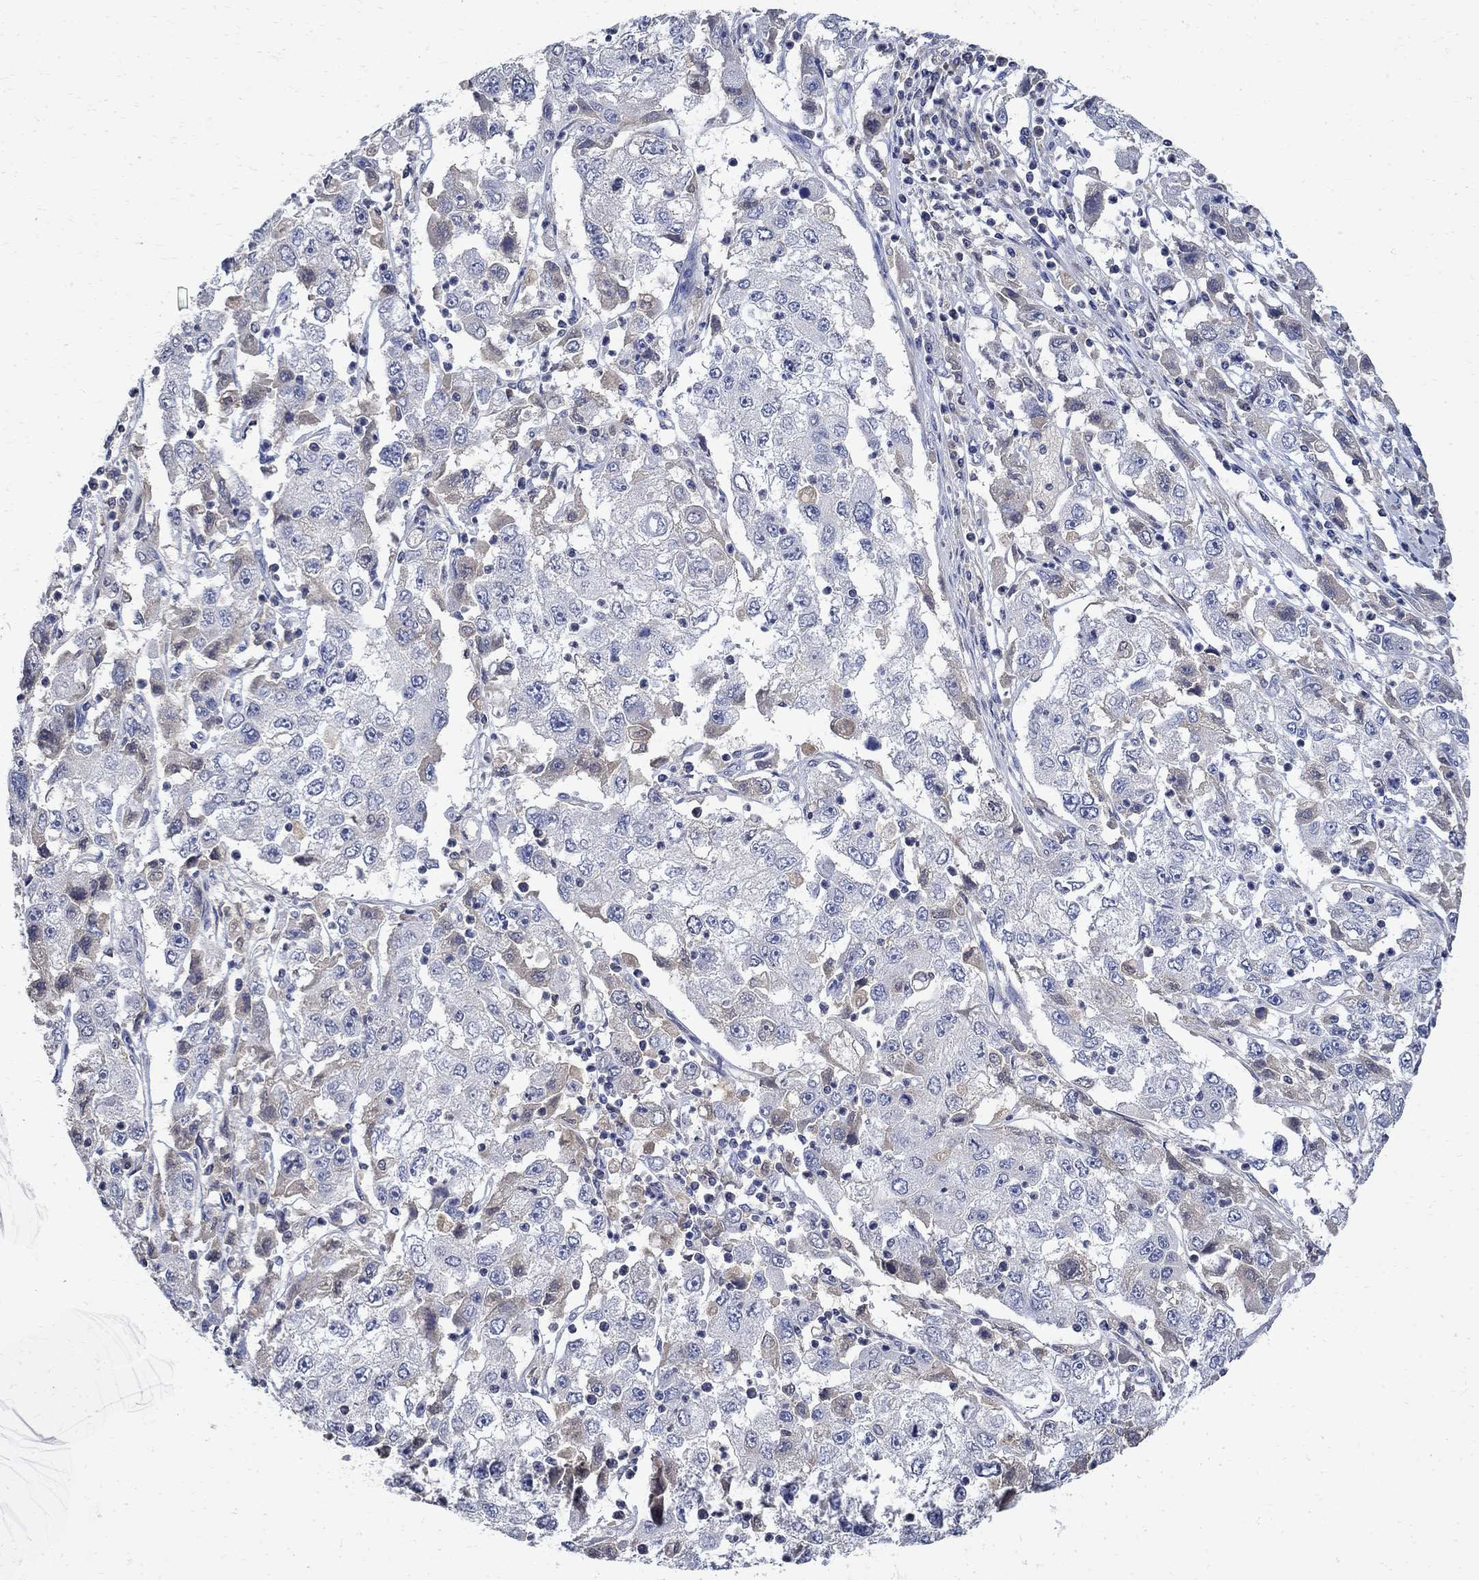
{"staining": {"intensity": "weak", "quantity": "<25%", "location": "cytoplasmic/membranous"}, "tissue": "cervical cancer", "cell_type": "Tumor cells", "image_type": "cancer", "snomed": [{"axis": "morphology", "description": "Squamous cell carcinoma, NOS"}, {"axis": "topography", "description": "Cervix"}], "caption": "Tumor cells are negative for brown protein staining in cervical squamous cell carcinoma.", "gene": "TMEM169", "patient": {"sex": "female", "age": 36}}